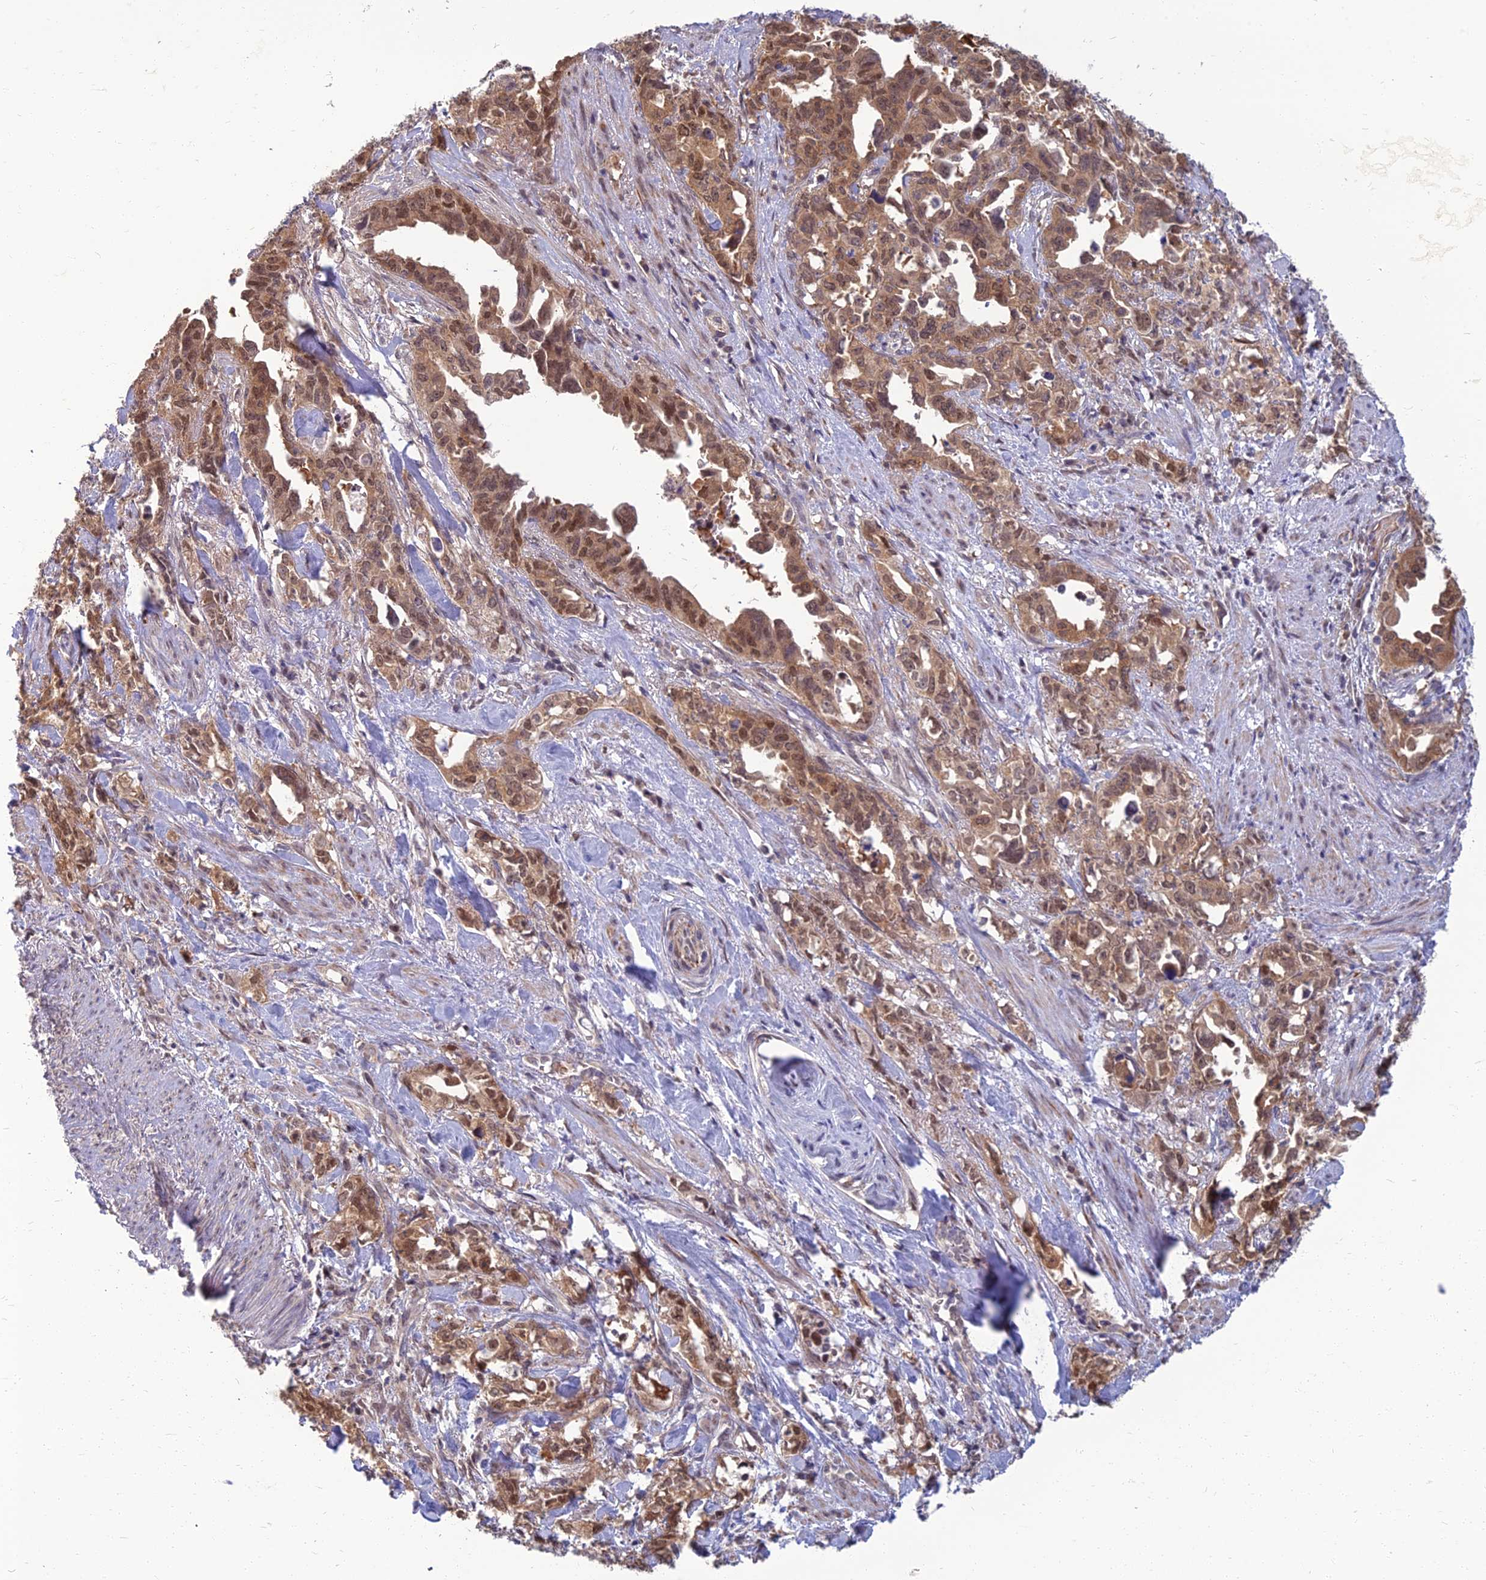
{"staining": {"intensity": "moderate", "quantity": ">75%", "location": "cytoplasmic/membranous,nuclear"}, "tissue": "endometrial cancer", "cell_type": "Tumor cells", "image_type": "cancer", "snomed": [{"axis": "morphology", "description": "Adenocarcinoma, NOS"}, {"axis": "topography", "description": "Endometrium"}], "caption": "A medium amount of moderate cytoplasmic/membranous and nuclear expression is identified in approximately >75% of tumor cells in adenocarcinoma (endometrial) tissue.", "gene": "NR4A3", "patient": {"sex": "female", "age": 65}}